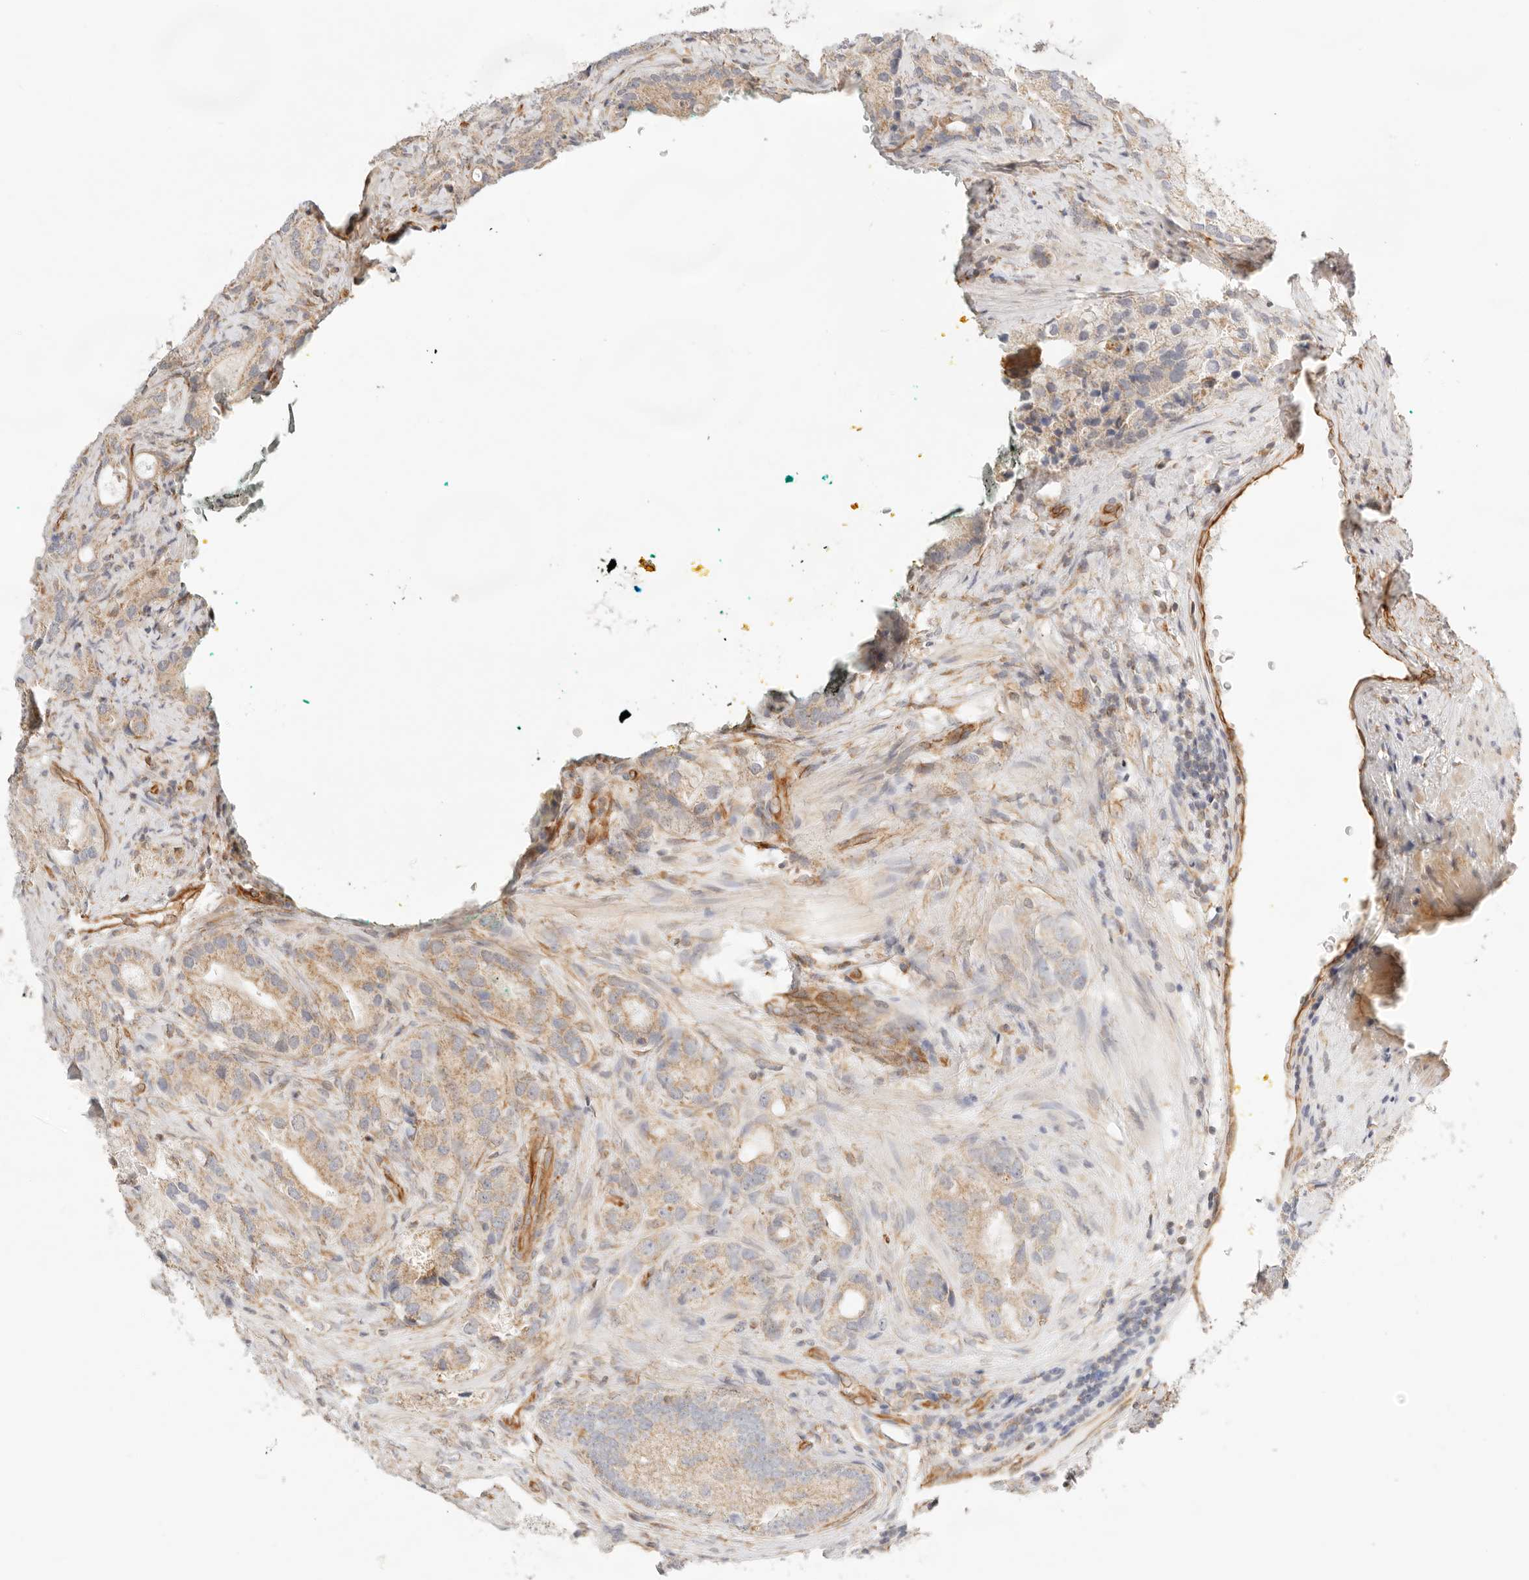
{"staining": {"intensity": "weak", "quantity": ">75%", "location": "cytoplasmic/membranous"}, "tissue": "prostate cancer", "cell_type": "Tumor cells", "image_type": "cancer", "snomed": [{"axis": "morphology", "description": "Adenocarcinoma, High grade"}, {"axis": "topography", "description": "Prostate"}], "caption": "Immunohistochemical staining of prostate cancer (adenocarcinoma (high-grade)) shows weak cytoplasmic/membranous protein positivity in about >75% of tumor cells.", "gene": "ZC3H11A", "patient": {"sex": "male", "age": 70}}